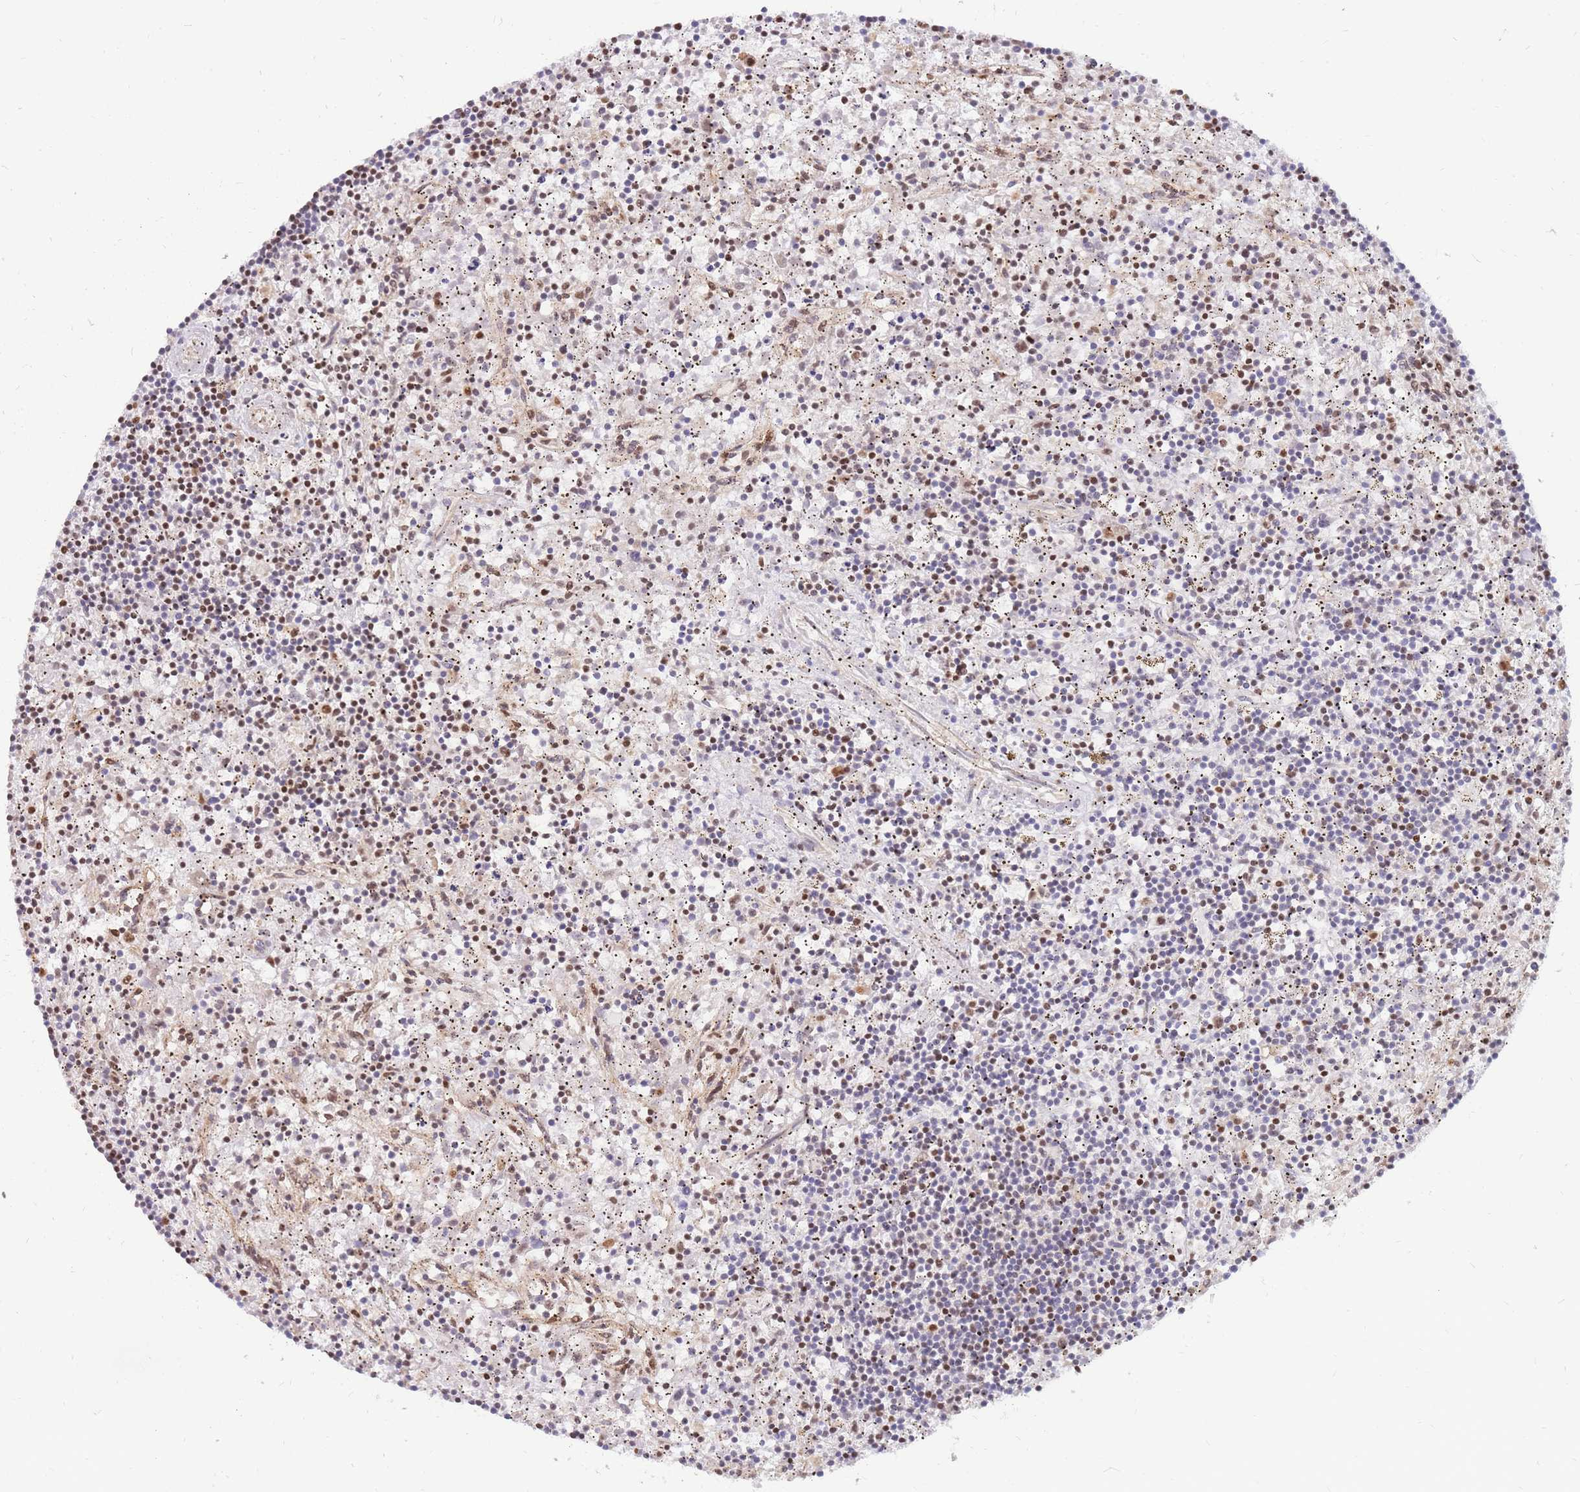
{"staining": {"intensity": "moderate", "quantity": "25%-75%", "location": "nuclear"}, "tissue": "lymphoma", "cell_type": "Tumor cells", "image_type": "cancer", "snomed": [{"axis": "morphology", "description": "Malignant lymphoma, non-Hodgkin's type, Low grade"}, {"axis": "topography", "description": "Spleen"}], "caption": "Low-grade malignant lymphoma, non-Hodgkin's type tissue exhibits moderate nuclear expression in approximately 25%-75% of tumor cells, visualized by immunohistochemistry.", "gene": "ERICH6B", "patient": {"sex": "male", "age": 76}}